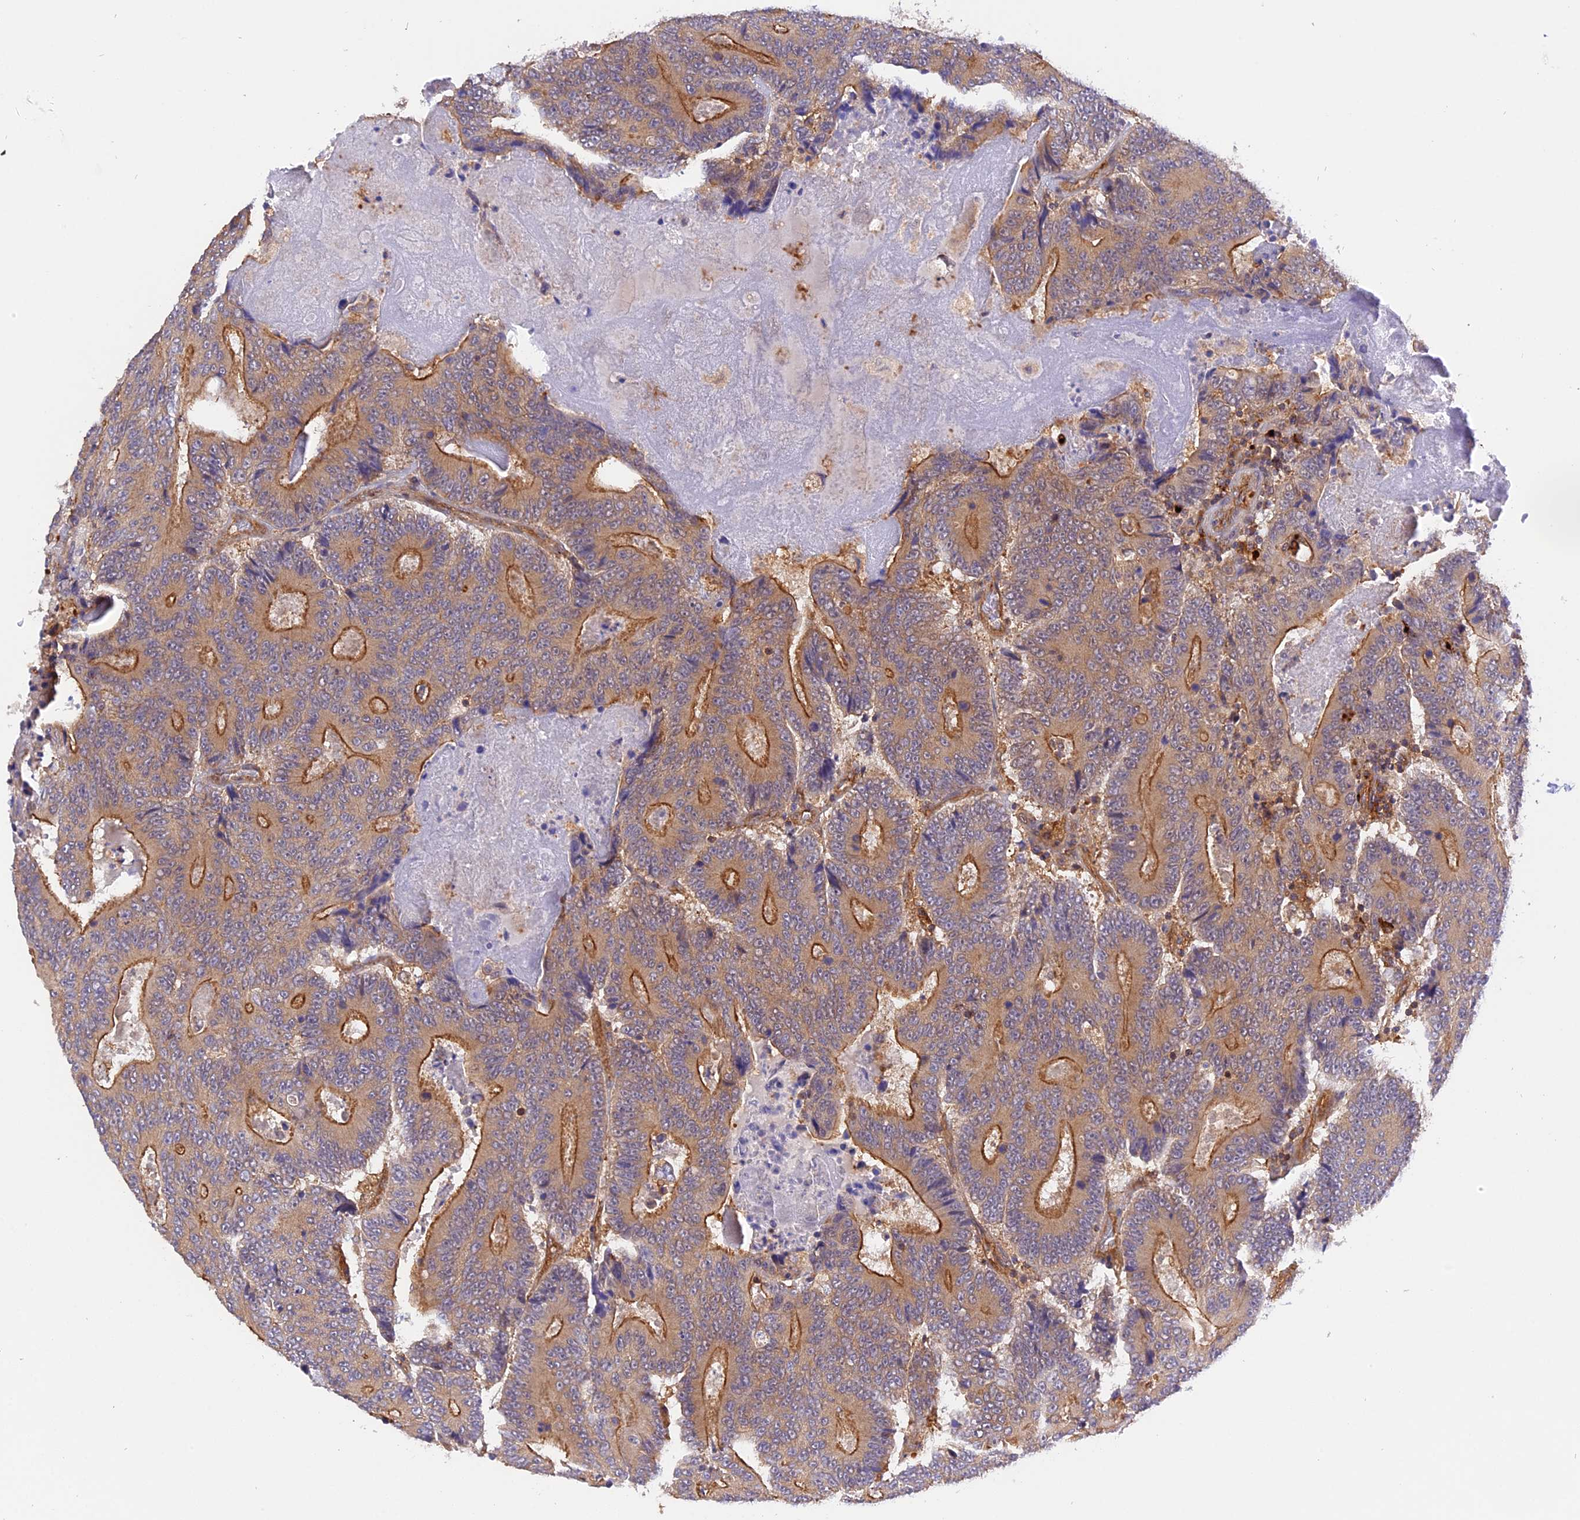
{"staining": {"intensity": "moderate", "quantity": "25%-75%", "location": "cytoplasmic/membranous"}, "tissue": "colorectal cancer", "cell_type": "Tumor cells", "image_type": "cancer", "snomed": [{"axis": "morphology", "description": "Adenocarcinoma, NOS"}, {"axis": "topography", "description": "Colon"}], "caption": "Immunohistochemical staining of human colorectal adenocarcinoma exhibits medium levels of moderate cytoplasmic/membranous expression in about 25%-75% of tumor cells.", "gene": "C5orf22", "patient": {"sex": "male", "age": 83}}